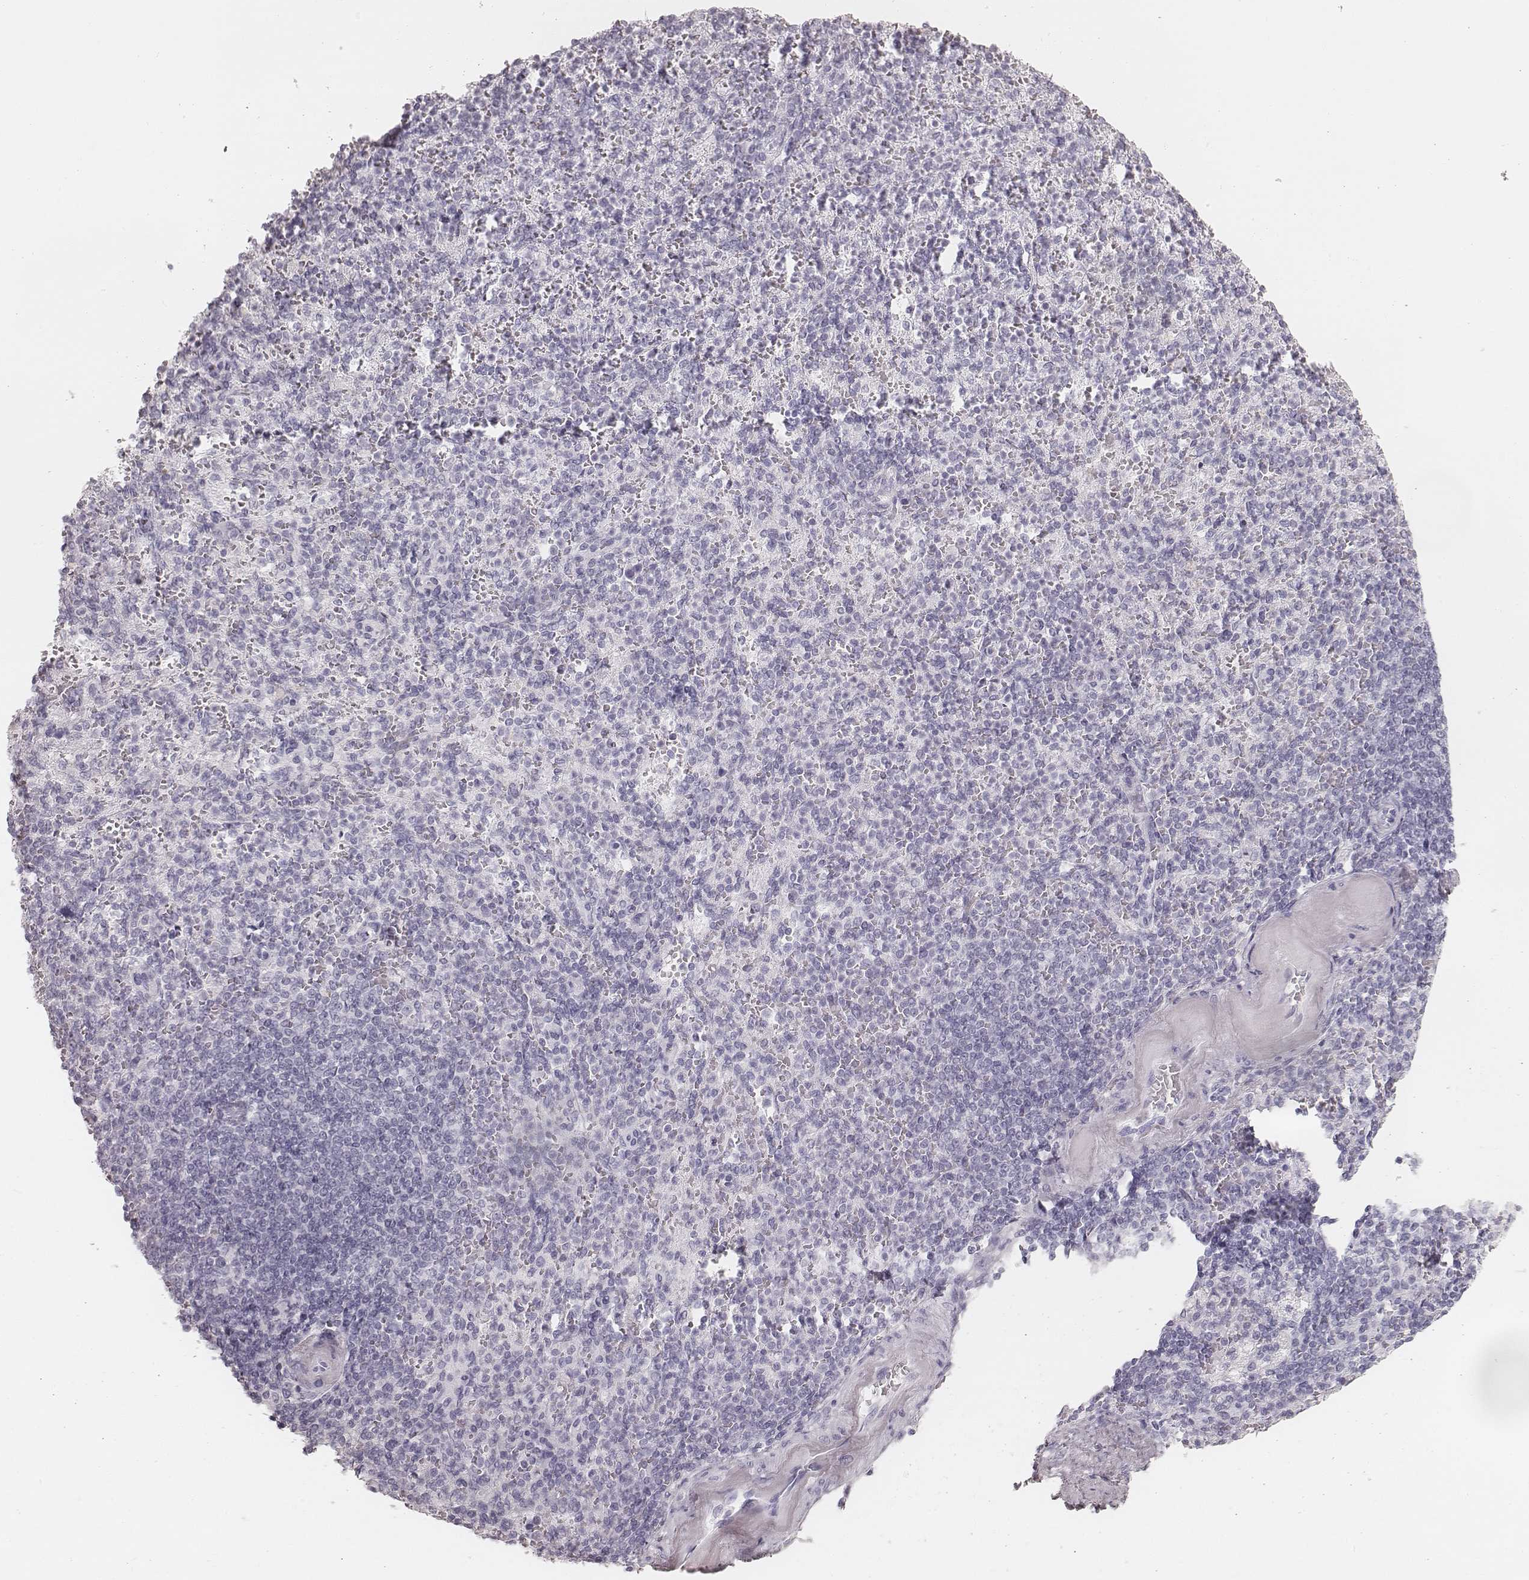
{"staining": {"intensity": "negative", "quantity": "none", "location": "none"}, "tissue": "spleen", "cell_type": "Cells in red pulp", "image_type": "normal", "snomed": [{"axis": "morphology", "description": "Normal tissue, NOS"}, {"axis": "topography", "description": "Spleen"}], "caption": "This is an immunohistochemistry (IHC) photomicrograph of benign human spleen. There is no expression in cells in red pulp.", "gene": "KRT34", "patient": {"sex": "female", "age": 74}}